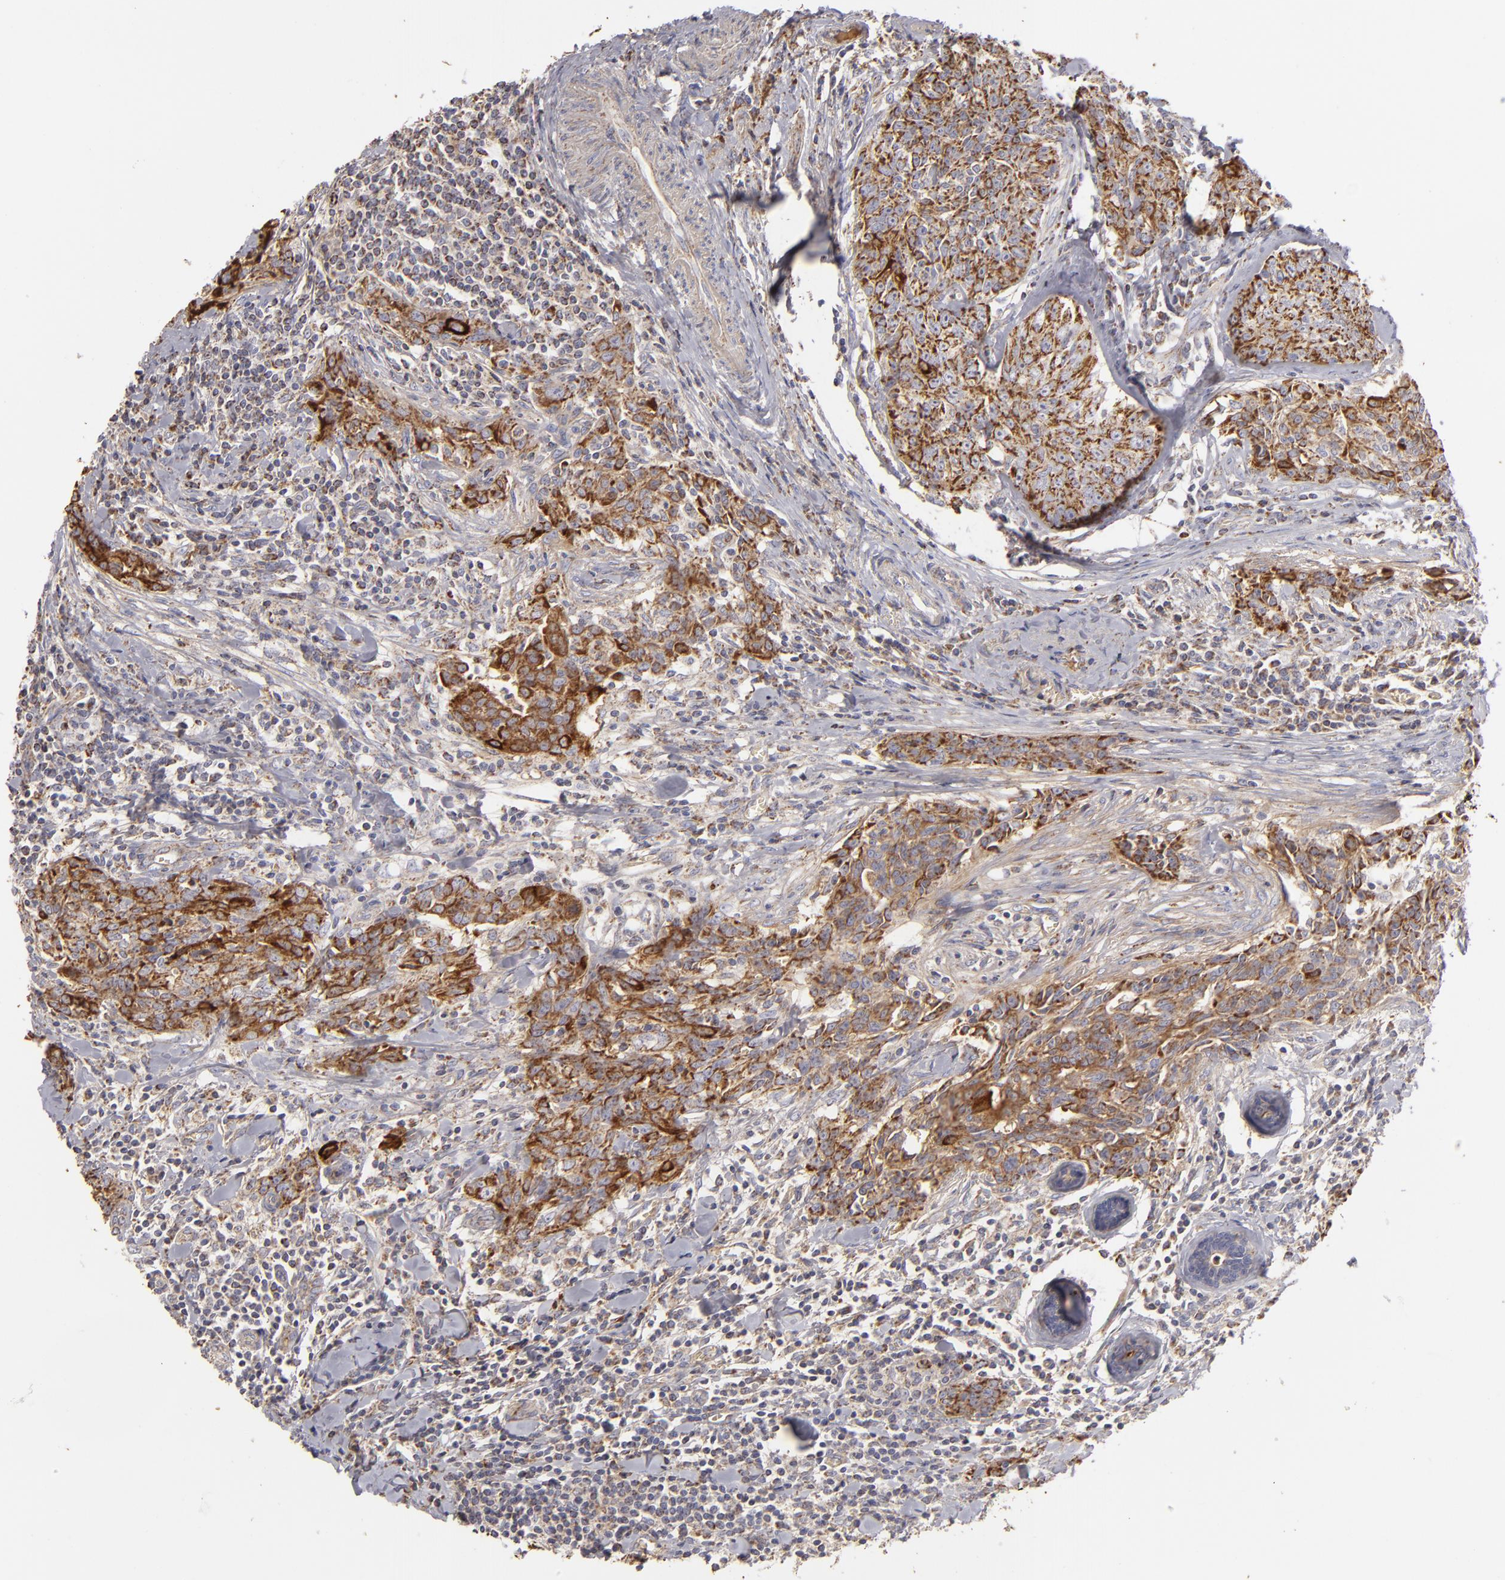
{"staining": {"intensity": "moderate", "quantity": ">75%", "location": "cytoplasmic/membranous"}, "tissue": "breast cancer", "cell_type": "Tumor cells", "image_type": "cancer", "snomed": [{"axis": "morphology", "description": "Duct carcinoma"}, {"axis": "topography", "description": "Breast"}], "caption": "Immunohistochemistry photomicrograph of neoplastic tissue: breast intraductal carcinoma stained using immunohistochemistry reveals medium levels of moderate protein expression localized specifically in the cytoplasmic/membranous of tumor cells, appearing as a cytoplasmic/membranous brown color.", "gene": "CFB", "patient": {"sex": "female", "age": 50}}